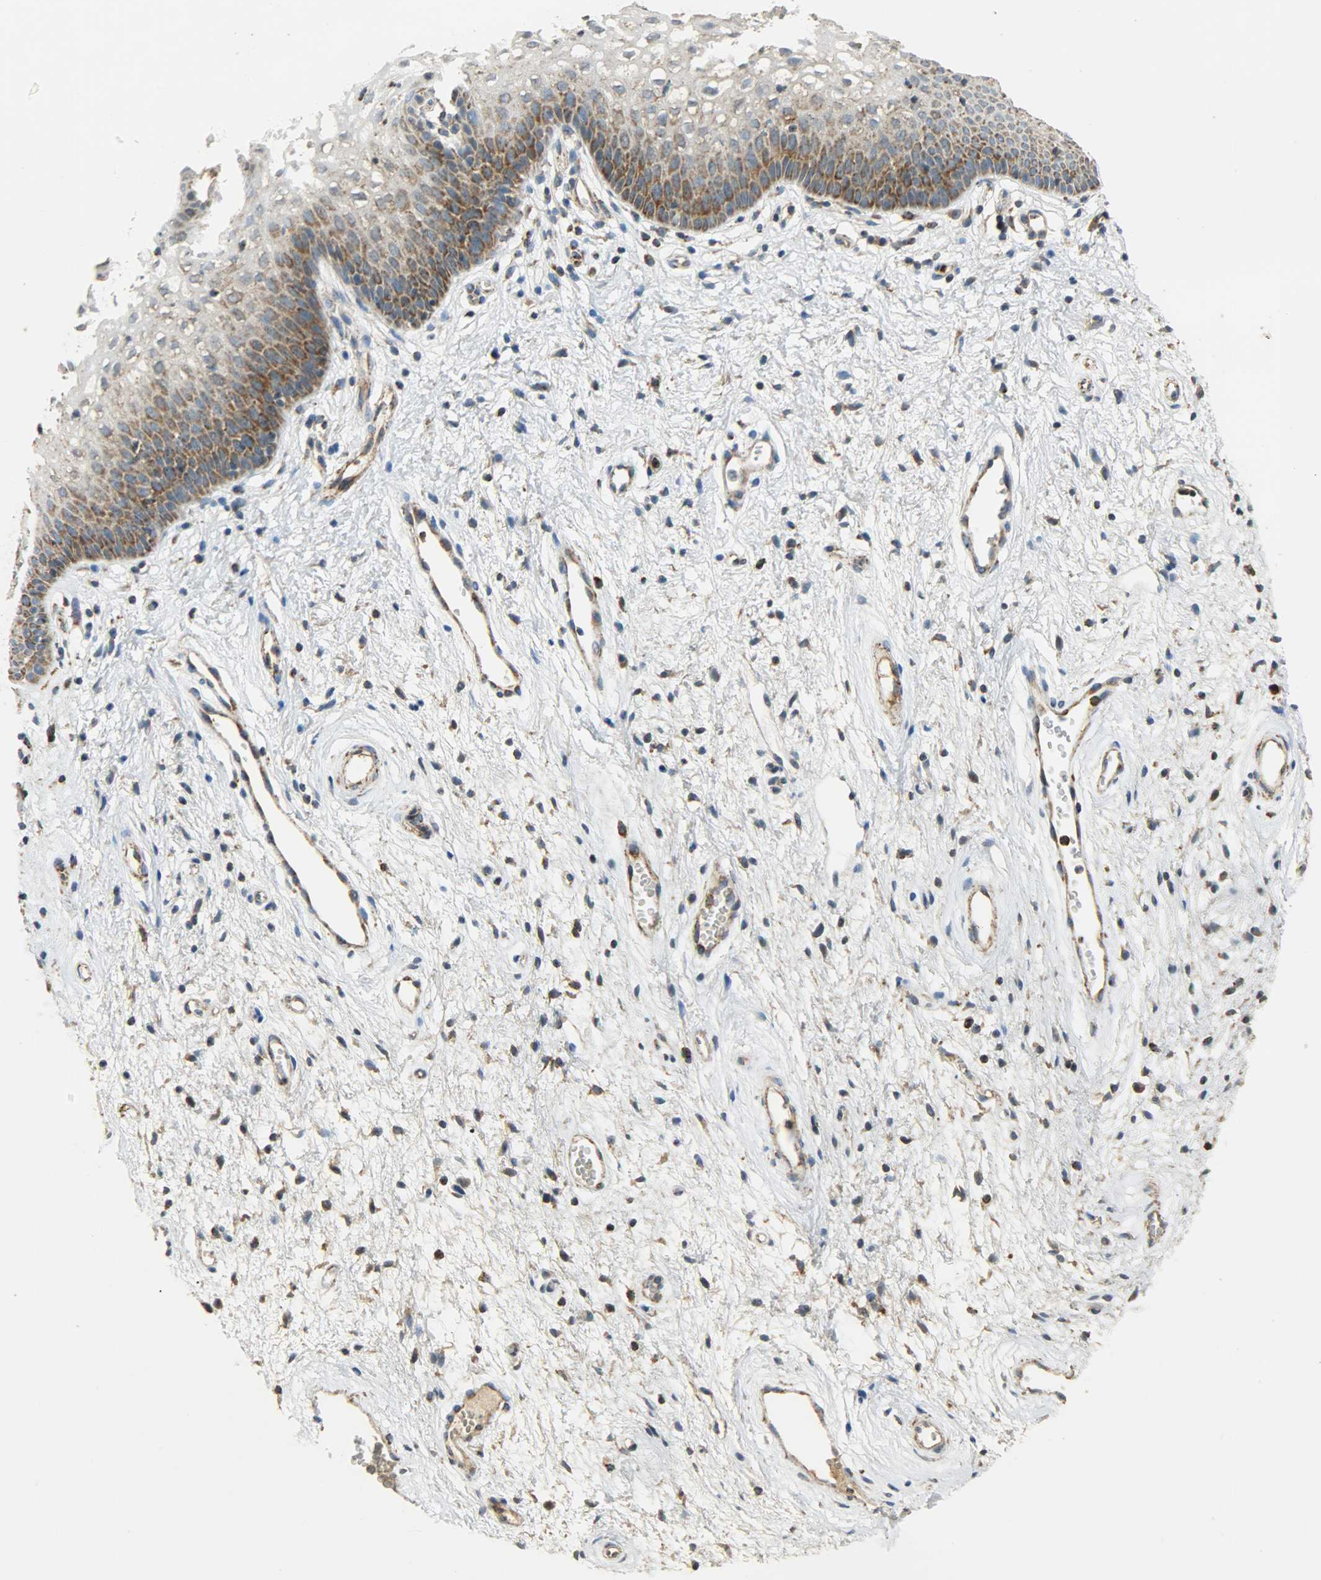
{"staining": {"intensity": "strong", "quantity": "25%-75%", "location": "cytoplasmic/membranous"}, "tissue": "vagina", "cell_type": "Squamous epithelial cells", "image_type": "normal", "snomed": [{"axis": "morphology", "description": "Normal tissue, NOS"}, {"axis": "topography", "description": "Vagina"}], "caption": "This is an image of immunohistochemistry (IHC) staining of benign vagina, which shows strong expression in the cytoplasmic/membranous of squamous epithelial cells.", "gene": "HDHD5", "patient": {"sex": "female", "age": 34}}